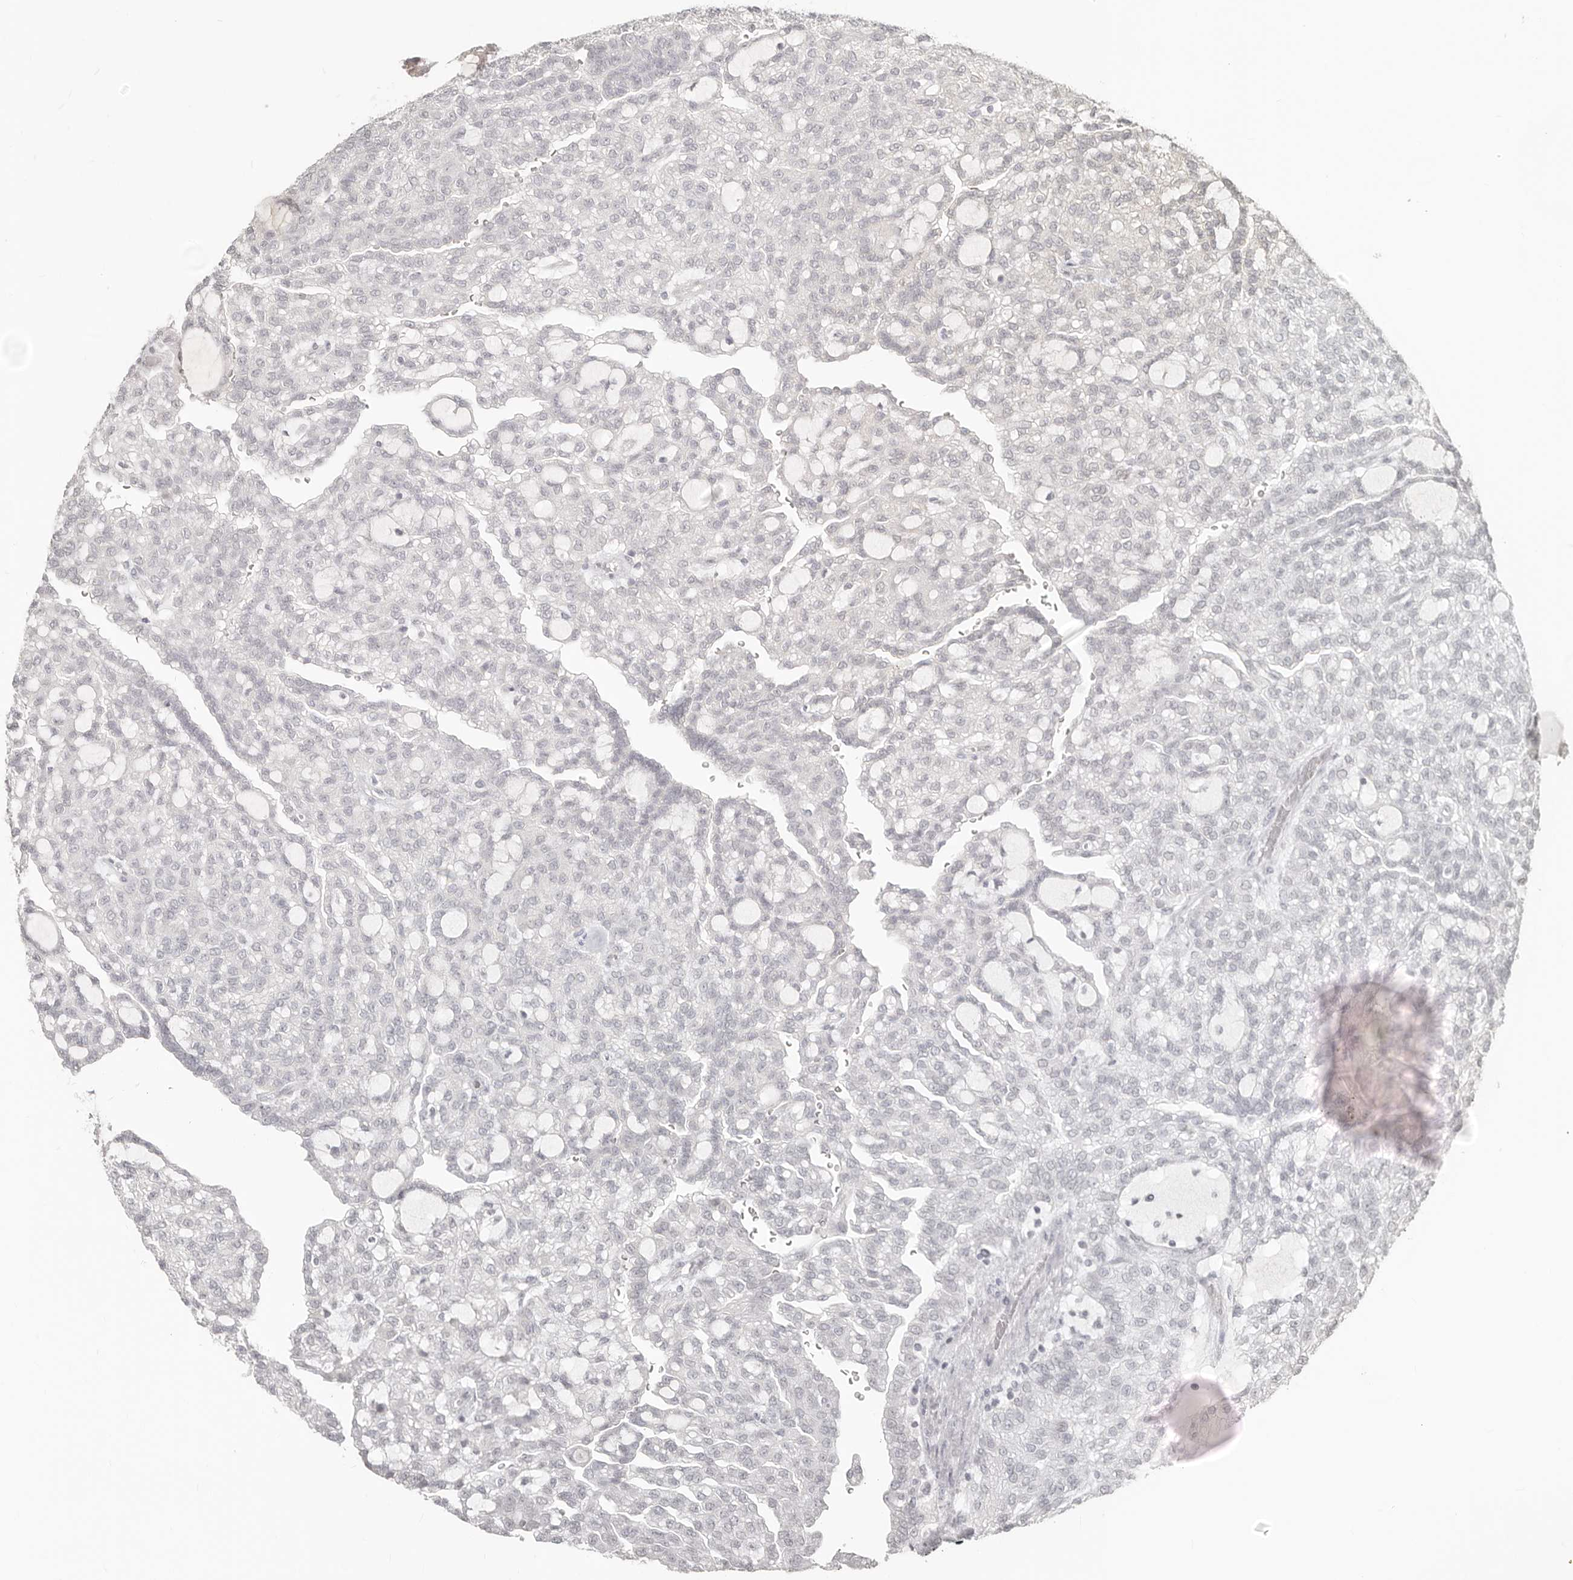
{"staining": {"intensity": "negative", "quantity": "none", "location": "none"}, "tissue": "renal cancer", "cell_type": "Tumor cells", "image_type": "cancer", "snomed": [{"axis": "morphology", "description": "Adenocarcinoma, NOS"}, {"axis": "topography", "description": "Kidney"}], "caption": "This is a image of IHC staining of adenocarcinoma (renal), which shows no positivity in tumor cells.", "gene": "NUP153", "patient": {"sex": "male", "age": 63}}